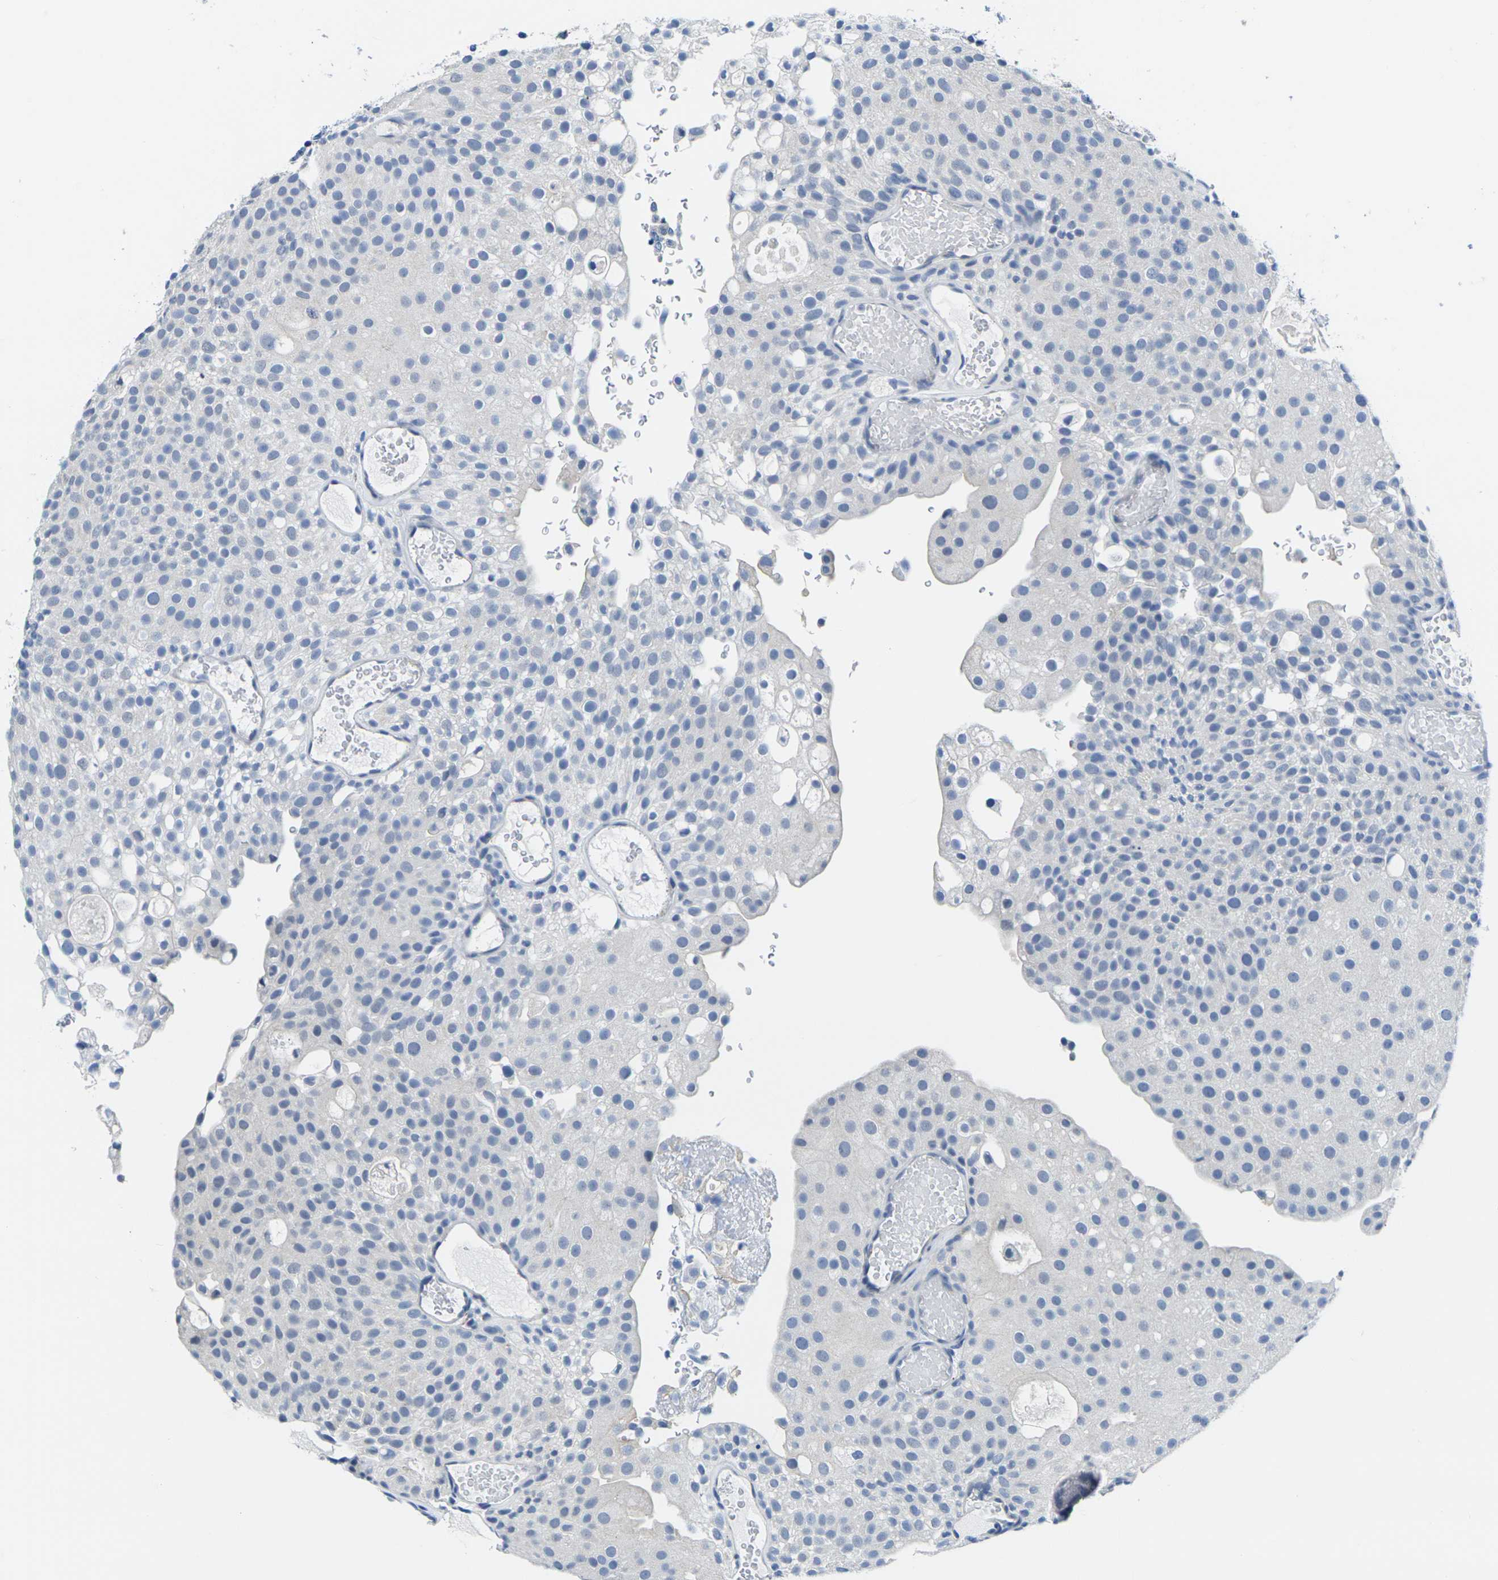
{"staining": {"intensity": "negative", "quantity": "none", "location": "none"}, "tissue": "urothelial cancer", "cell_type": "Tumor cells", "image_type": "cancer", "snomed": [{"axis": "morphology", "description": "Urothelial carcinoma, Low grade"}, {"axis": "topography", "description": "Urinary bladder"}], "caption": "Immunohistochemical staining of urothelial carcinoma (low-grade) shows no significant positivity in tumor cells.", "gene": "CRK", "patient": {"sex": "male", "age": 78}}